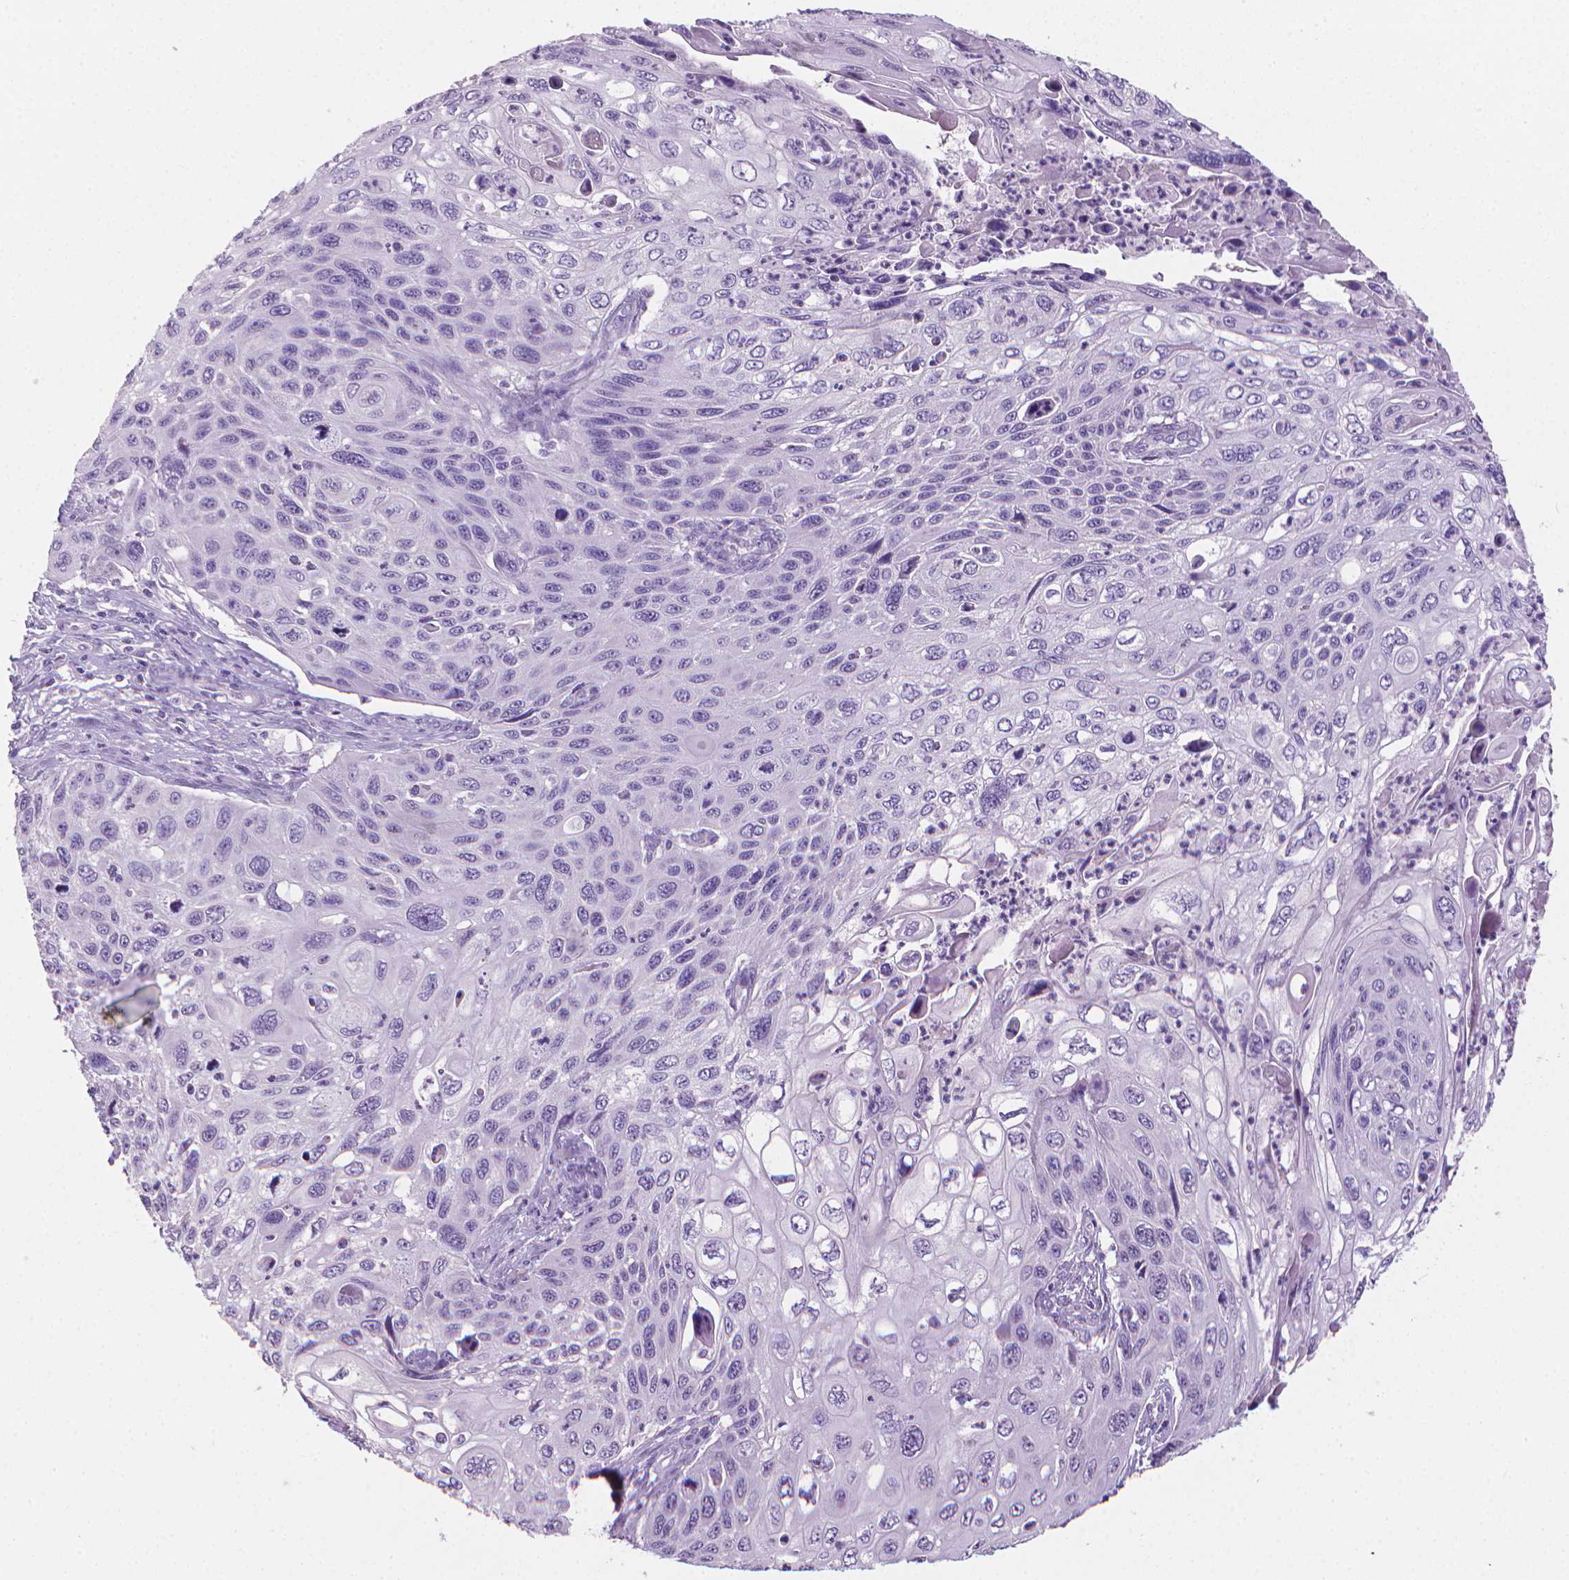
{"staining": {"intensity": "negative", "quantity": "none", "location": "none"}, "tissue": "cervical cancer", "cell_type": "Tumor cells", "image_type": "cancer", "snomed": [{"axis": "morphology", "description": "Squamous cell carcinoma, NOS"}, {"axis": "topography", "description": "Cervix"}], "caption": "Immunohistochemical staining of cervical squamous cell carcinoma shows no significant expression in tumor cells.", "gene": "XPNPEP2", "patient": {"sex": "female", "age": 70}}